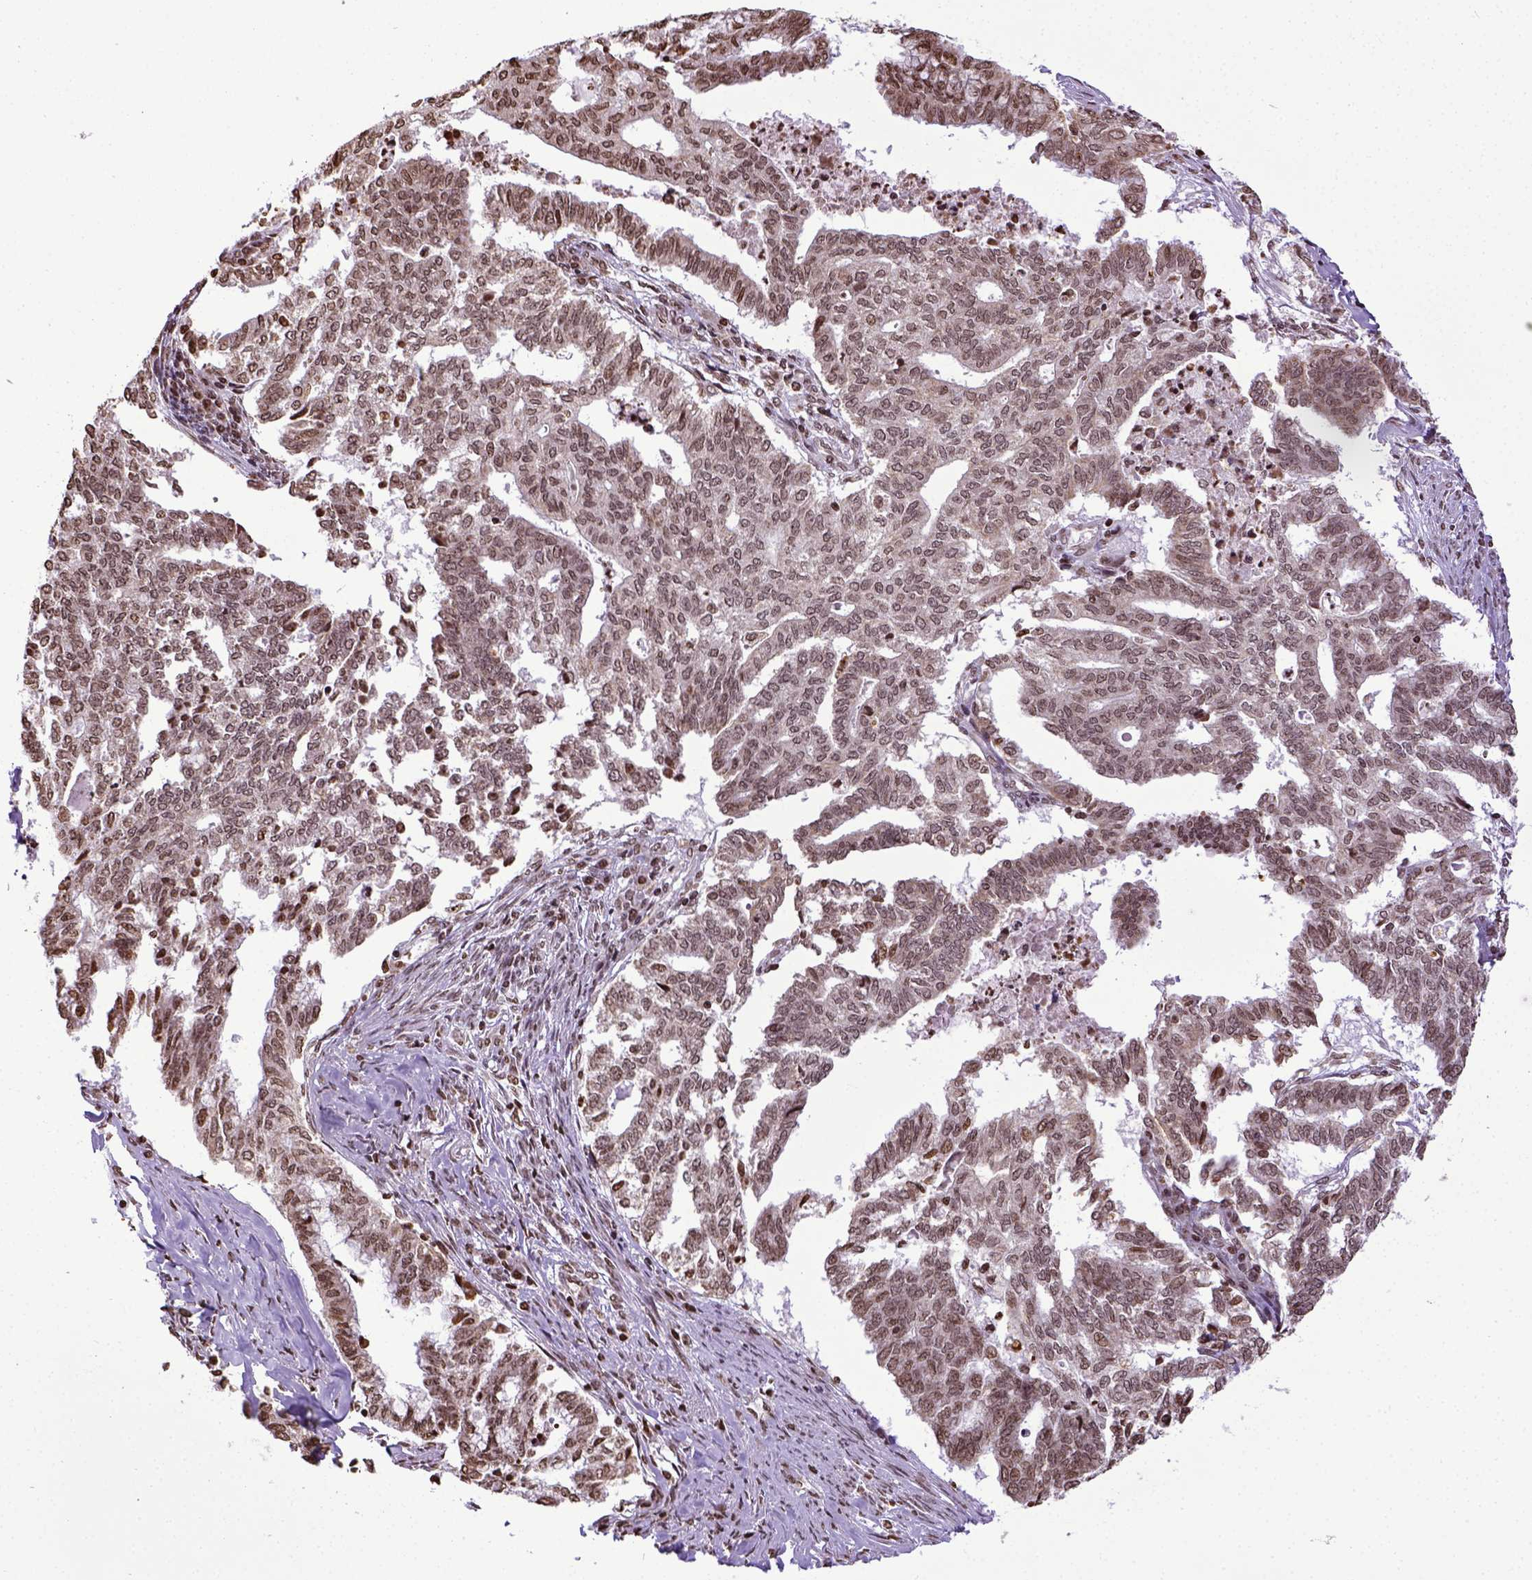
{"staining": {"intensity": "moderate", "quantity": ">75%", "location": "nuclear"}, "tissue": "endometrial cancer", "cell_type": "Tumor cells", "image_type": "cancer", "snomed": [{"axis": "morphology", "description": "Adenocarcinoma, NOS"}, {"axis": "topography", "description": "Endometrium"}], "caption": "IHC histopathology image of human endometrial cancer stained for a protein (brown), which reveals medium levels of moderate nuclear positivity in approximately >75% of tumor cells.", "gene": "ZNF75D", "patient": {"sex": "female", "age": 79}}